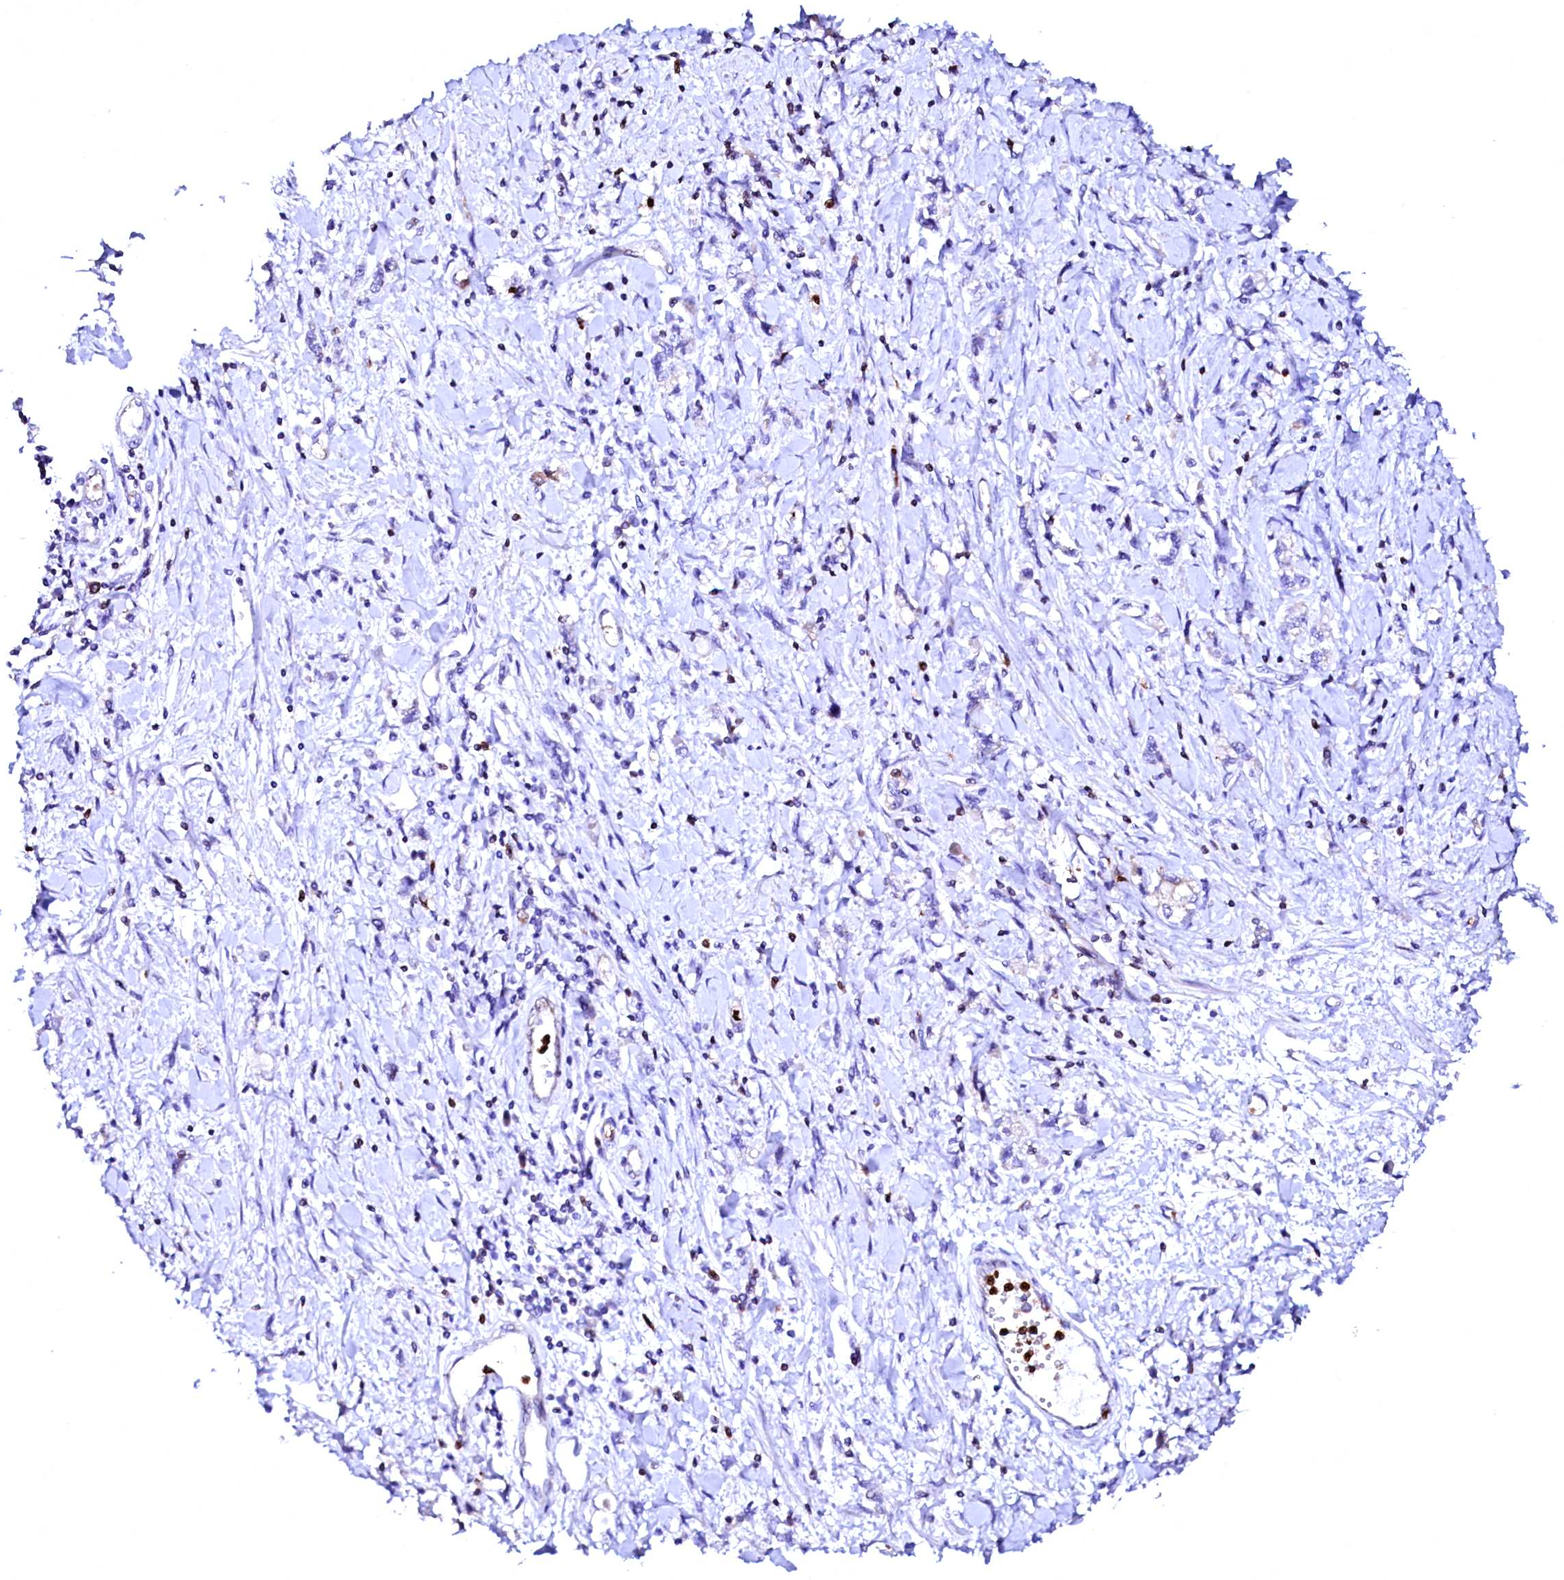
{"staining": {"intensity": "negative", "quantity": "none", "location": "none"}, "tissue": "stomach cancer", "cell_type": "Tumor cells", "image_type": "cancer", "snomed": [{"axis": "morphology", "description": "Adenocarcinoma, NOS"}, {"axis": "topography", "description": "Stomach"}], "caption": "Immunohistochemical staining of stomach cancer demonstrates no significant expression in tumor cells.", "gene": "RAB27A", "patient": {"sex": "female", "age": 76}}